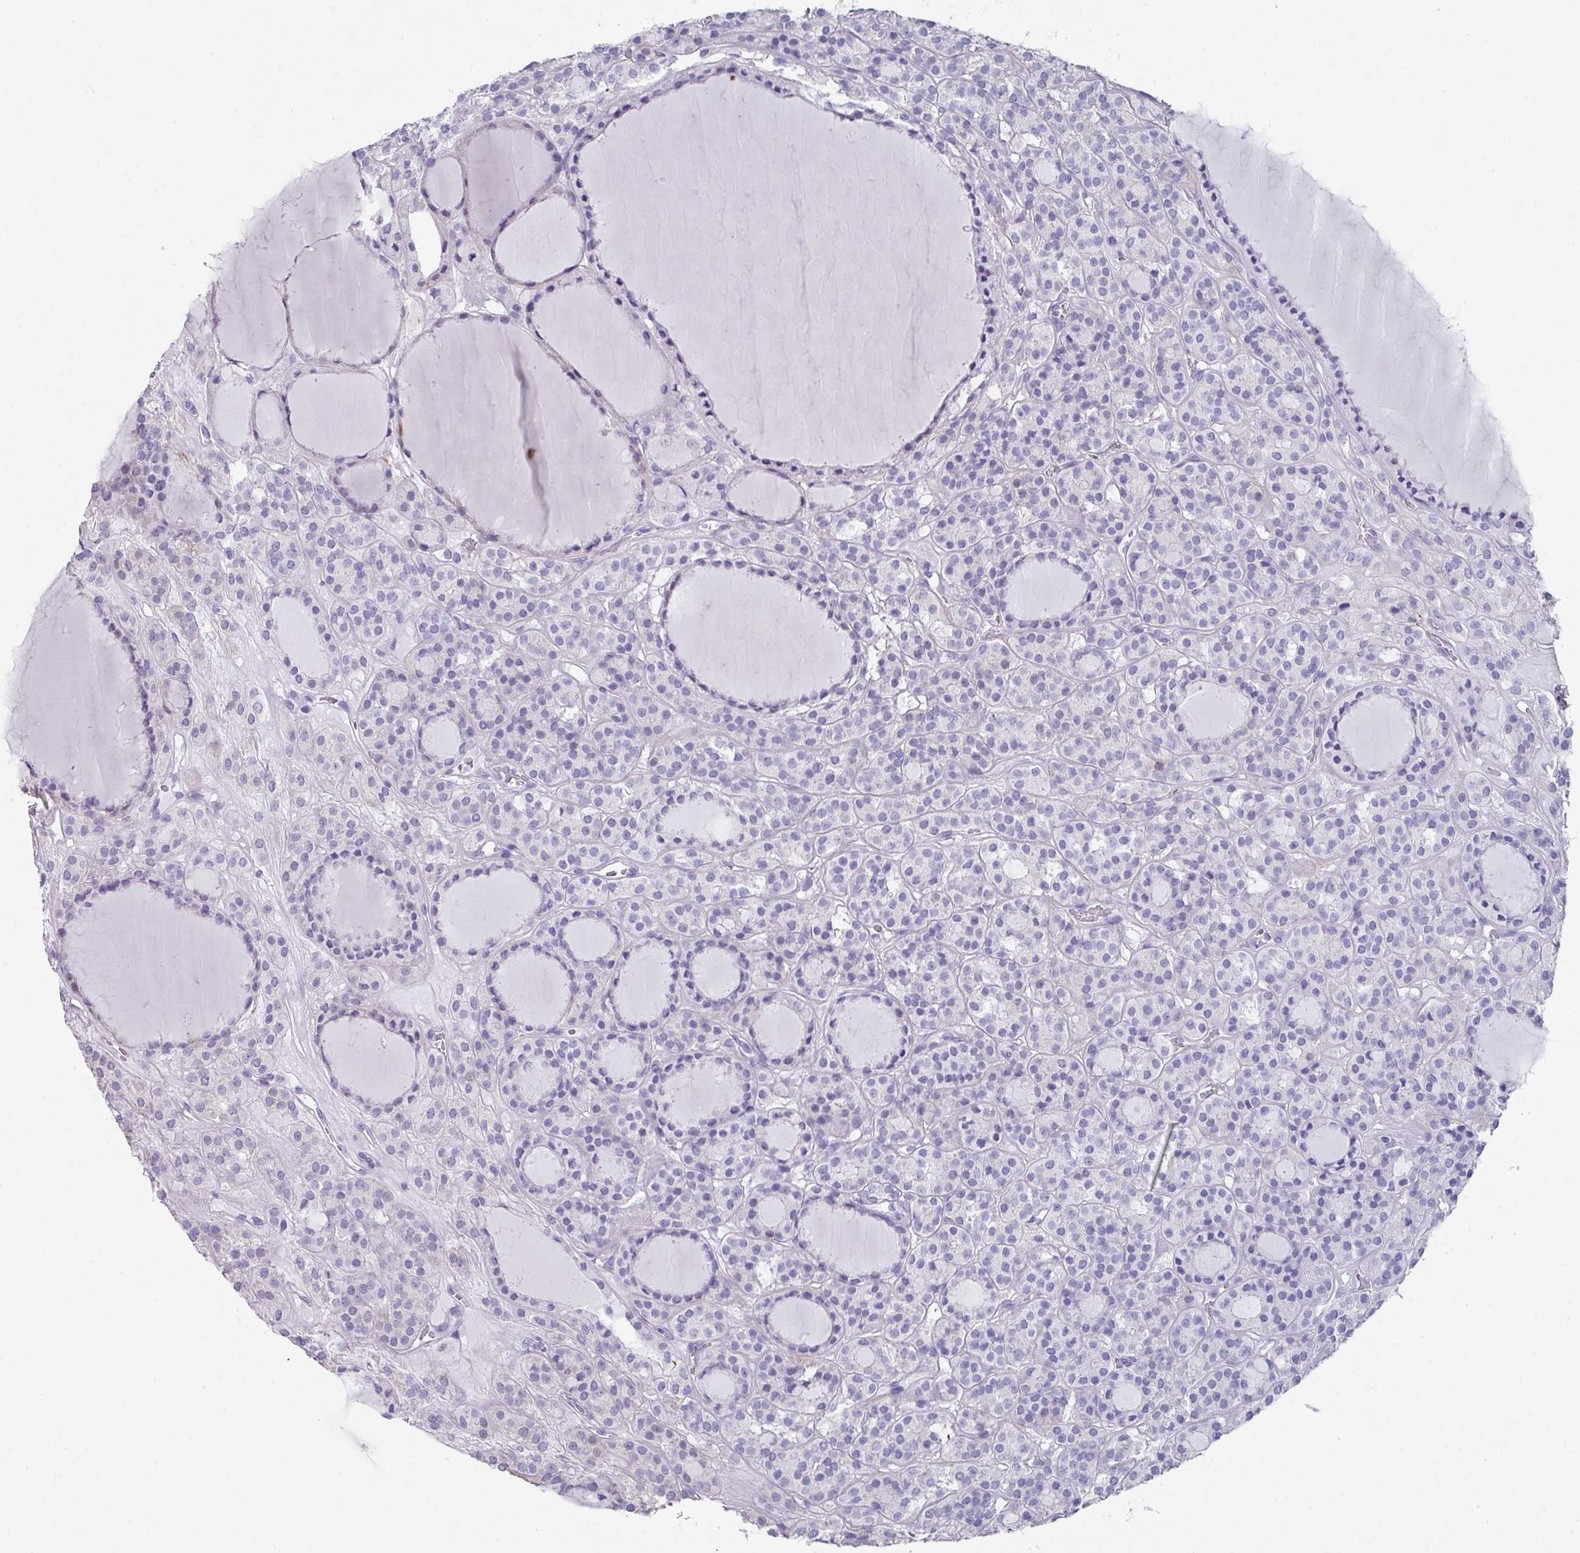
{"staining": {"intensity": "negative", "quantity": "none", "location": "none"}, "tissue": "thyroid cancer", "cell_type": "Tumor cells", "image_type": "cancer", "snomed": [{"axis": "morphology", "description": "Follicular adenoma carcinoma, NOS"}, {"axis": "topography", "description": "Thyroid gland"}], "caption": "The image demonstrates no significant expression in tumor cells of thyroid cancer. (DAB IHC, high magnification).", "gene": "PEX10", "patient": {"sex": "female", "age": 63}}